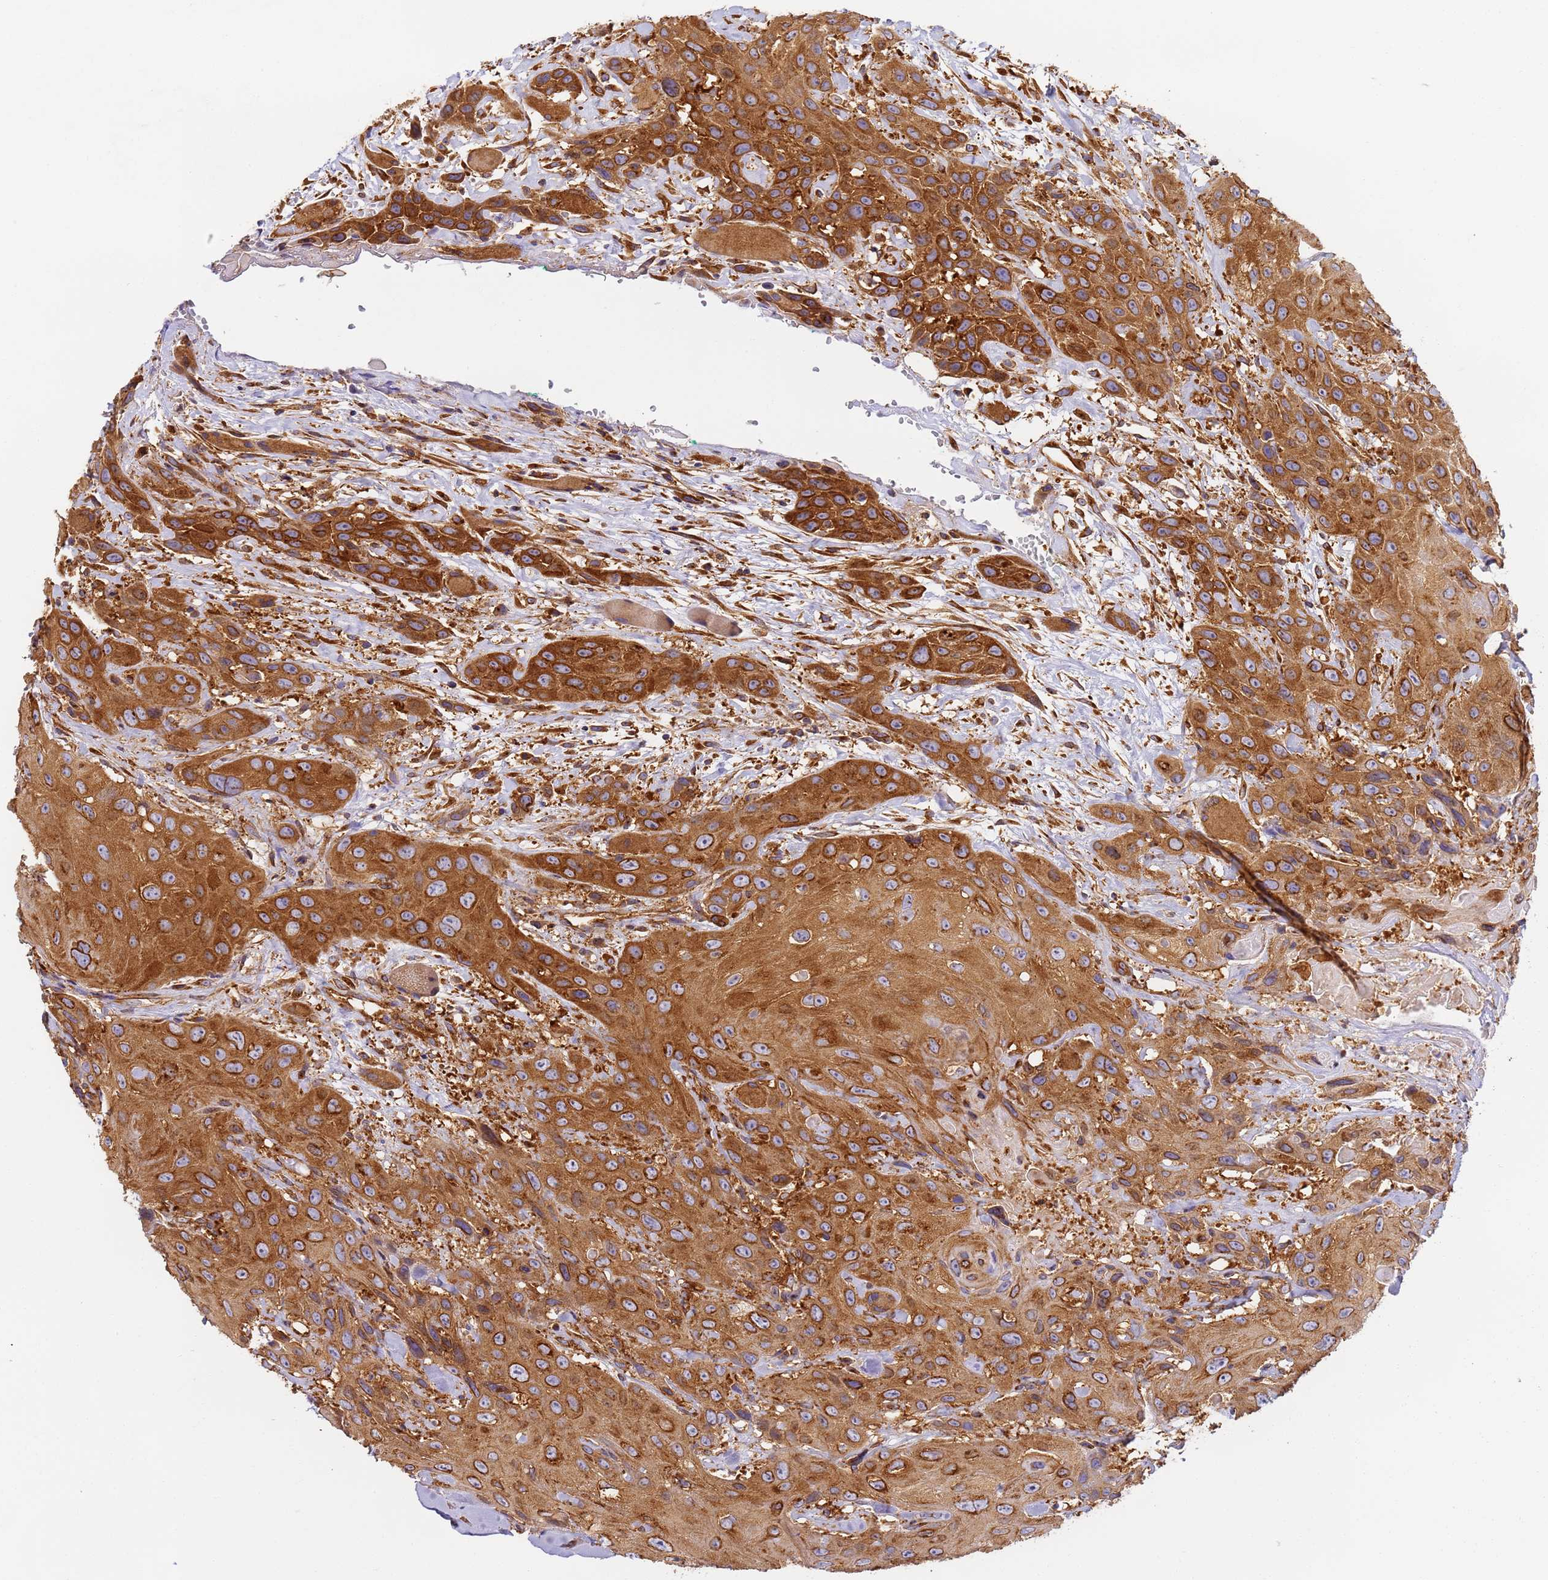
{"staining": {"intensity": "strong", "quantity": ">75%", "location": "cytoplasmic/membranous"}, "tissue": "head and neck cancer", "cell_type": "Tumor cells", "image_type": "cancer", "snomed": [{"axis": "morphology", "description": "Squamous cell carcinoma, NOS"}, {"axis": "topography", "description": "Head-Neck"}], "caption": "This photomicrograph demonstrates immunohistochemistry staining of squamous cell carcinoma (head and neck), with high strong cytoplasmic/membranous expression in about >75% of tumor cells.", "gene": "DYNC1I2", "patient": {"sex": "male", "age": 81}}